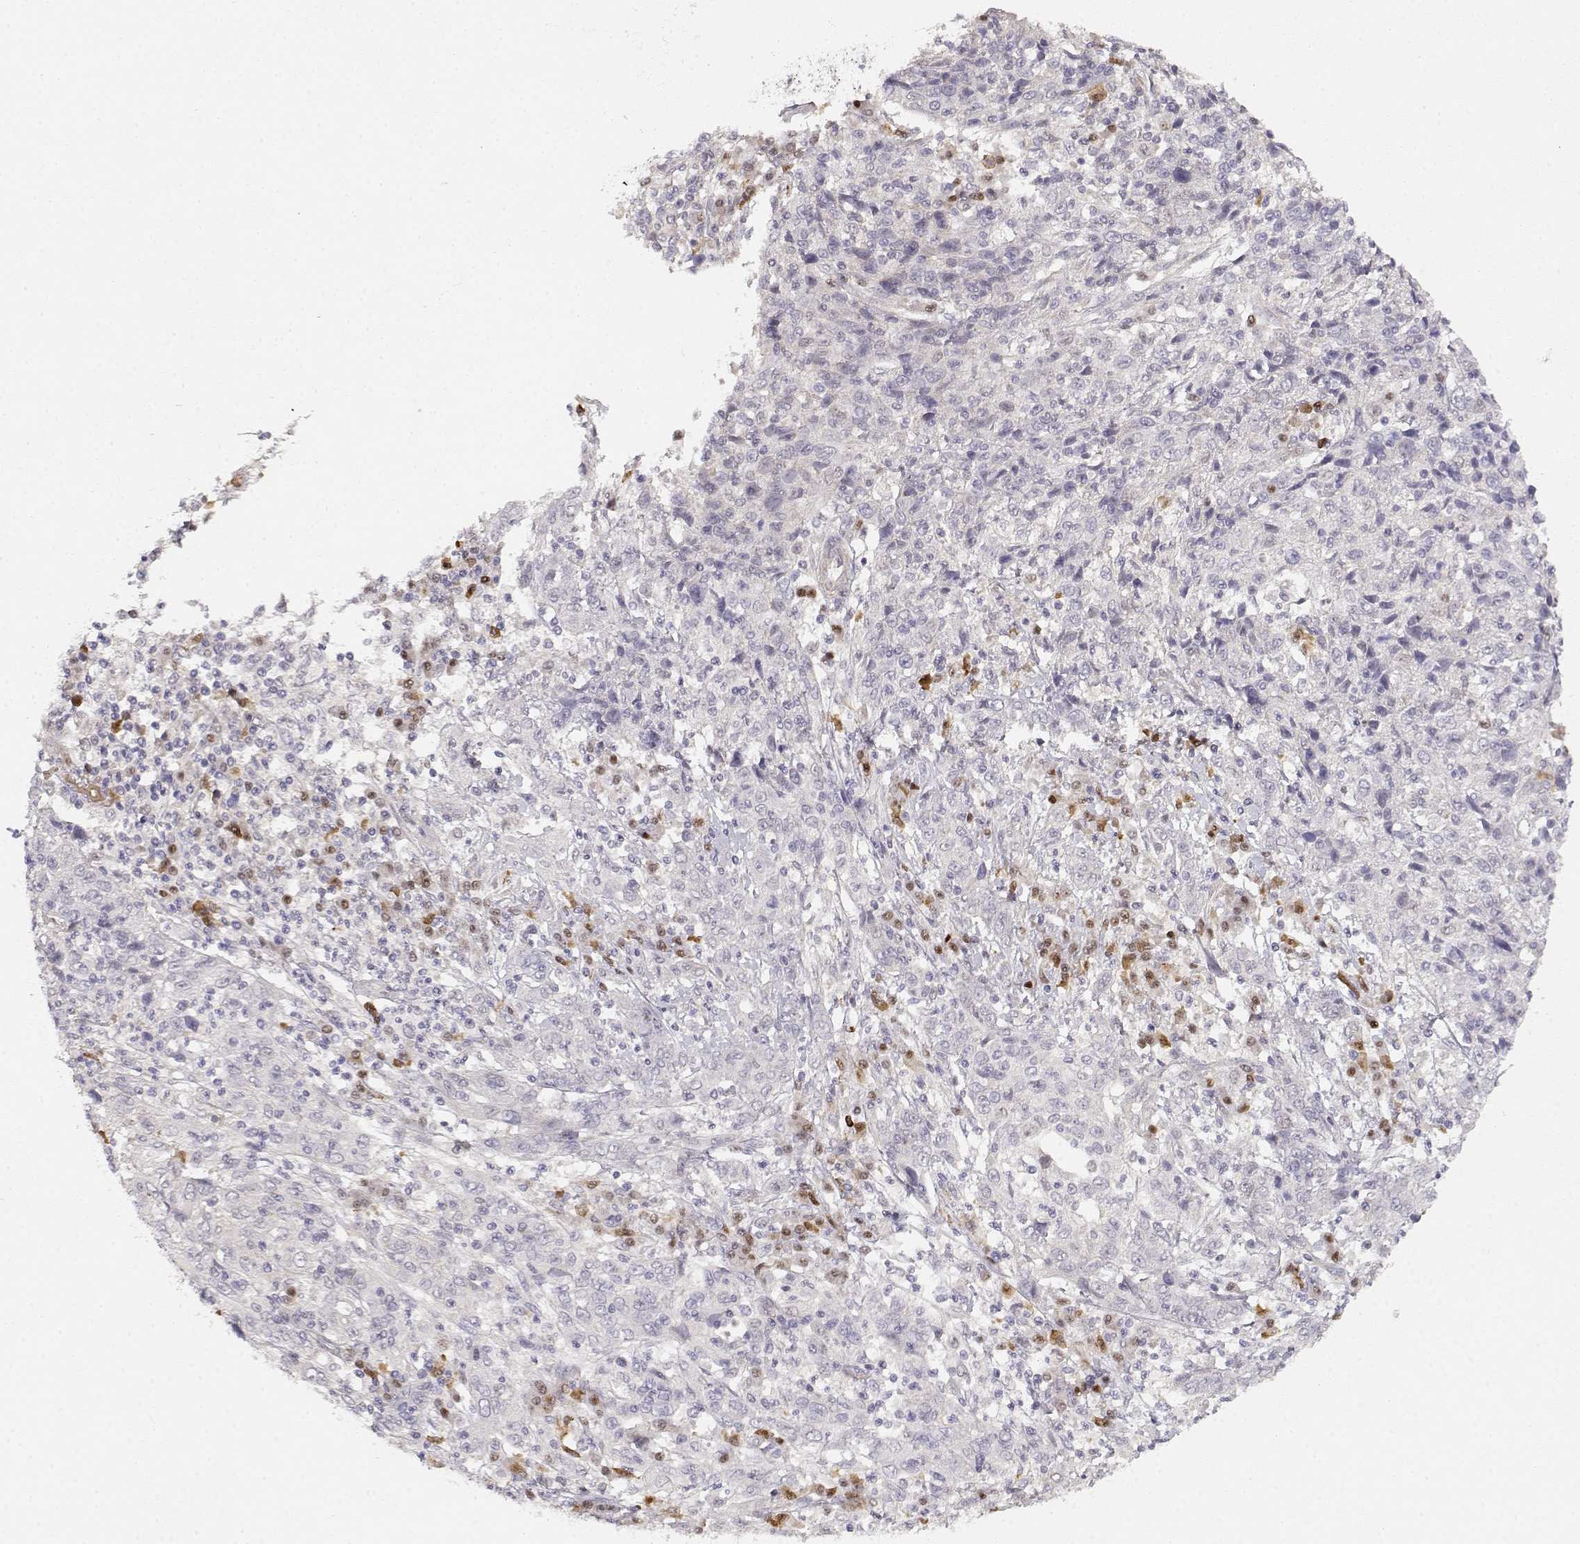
{"staining": {"intensity": "negative", "quantity": "none", "location": "none"}, "tissue": "cervical cancer", "cell_type": "Tumor cells", "image_type": "cancer", "snomed": [{"axis": "morphology", "description": "Squamous cell carcinoma, NOS"}, {"axis": "topography", "description": "Cervix"}], "caption": "Immunohistochemistry (IHC) histopathology image of human cervical cancer stained for a protein (brown), which demonstrates no positivity in tumor cells. Nuclei are stained in blue.", "gene": "EAF2", "patient": {"sex": "female", "age": 46}}